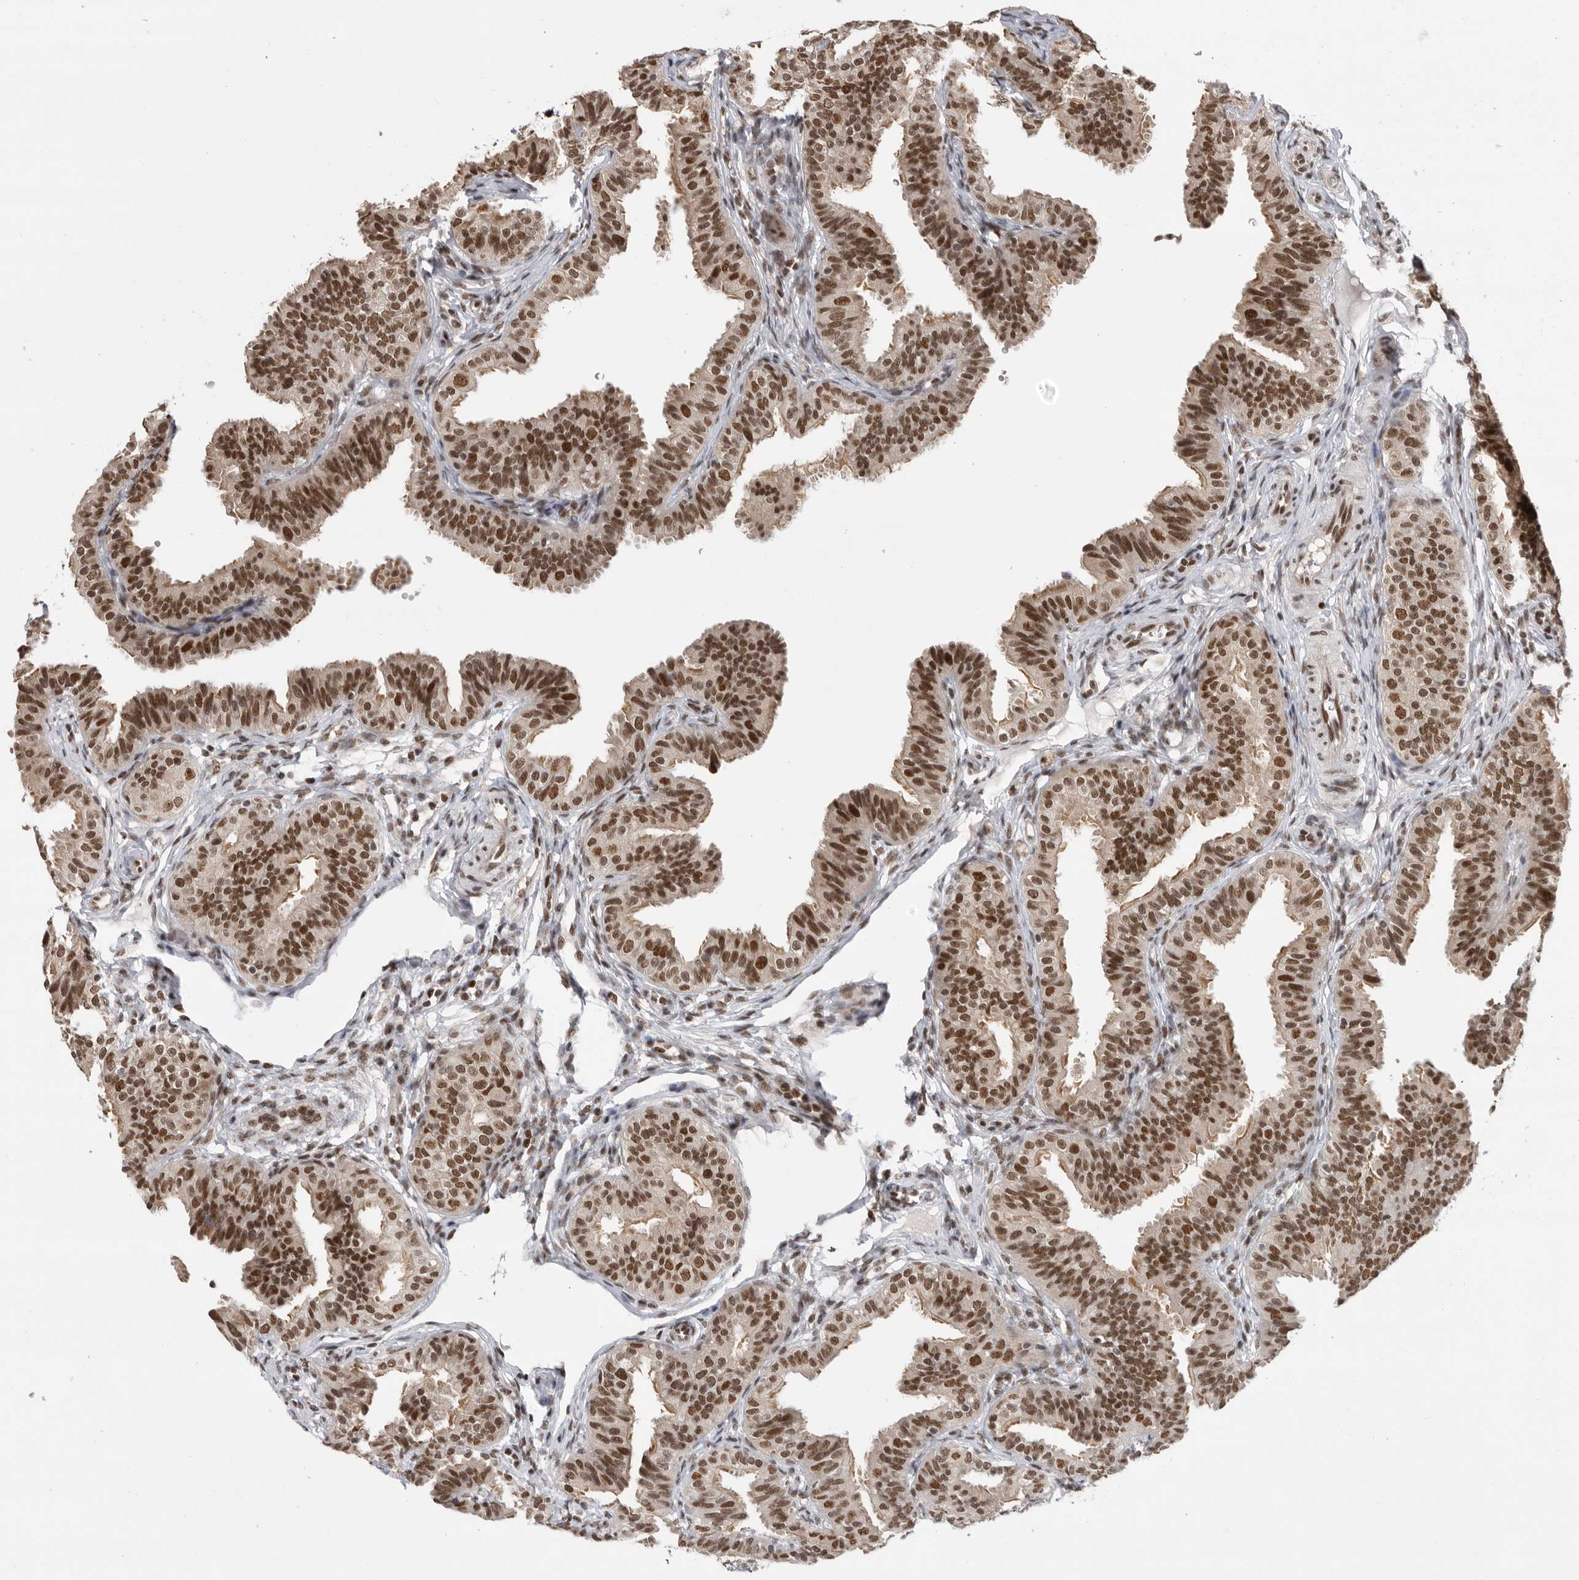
{"staining": {"intensity": "strong", "quantity": ">75%", "location": "nuclear"}, "tissue": "fallopian tube", "cell_type": "Glandular cells", "image_type": "normal", "snomed": [{"axis": "morphology", "description": "Normal tissue, NOS"}, {"axis": "topography", "description": "Fallopian tube"}], "caption": "Fallopian tube was stained to show a protein in brown. There is high levels of strong nuclear expression in about >75% of glandular cells. Nuclei are stained in blue.", "gene": "ZNF830", "patient": {"sex": "female", "age": 35}}